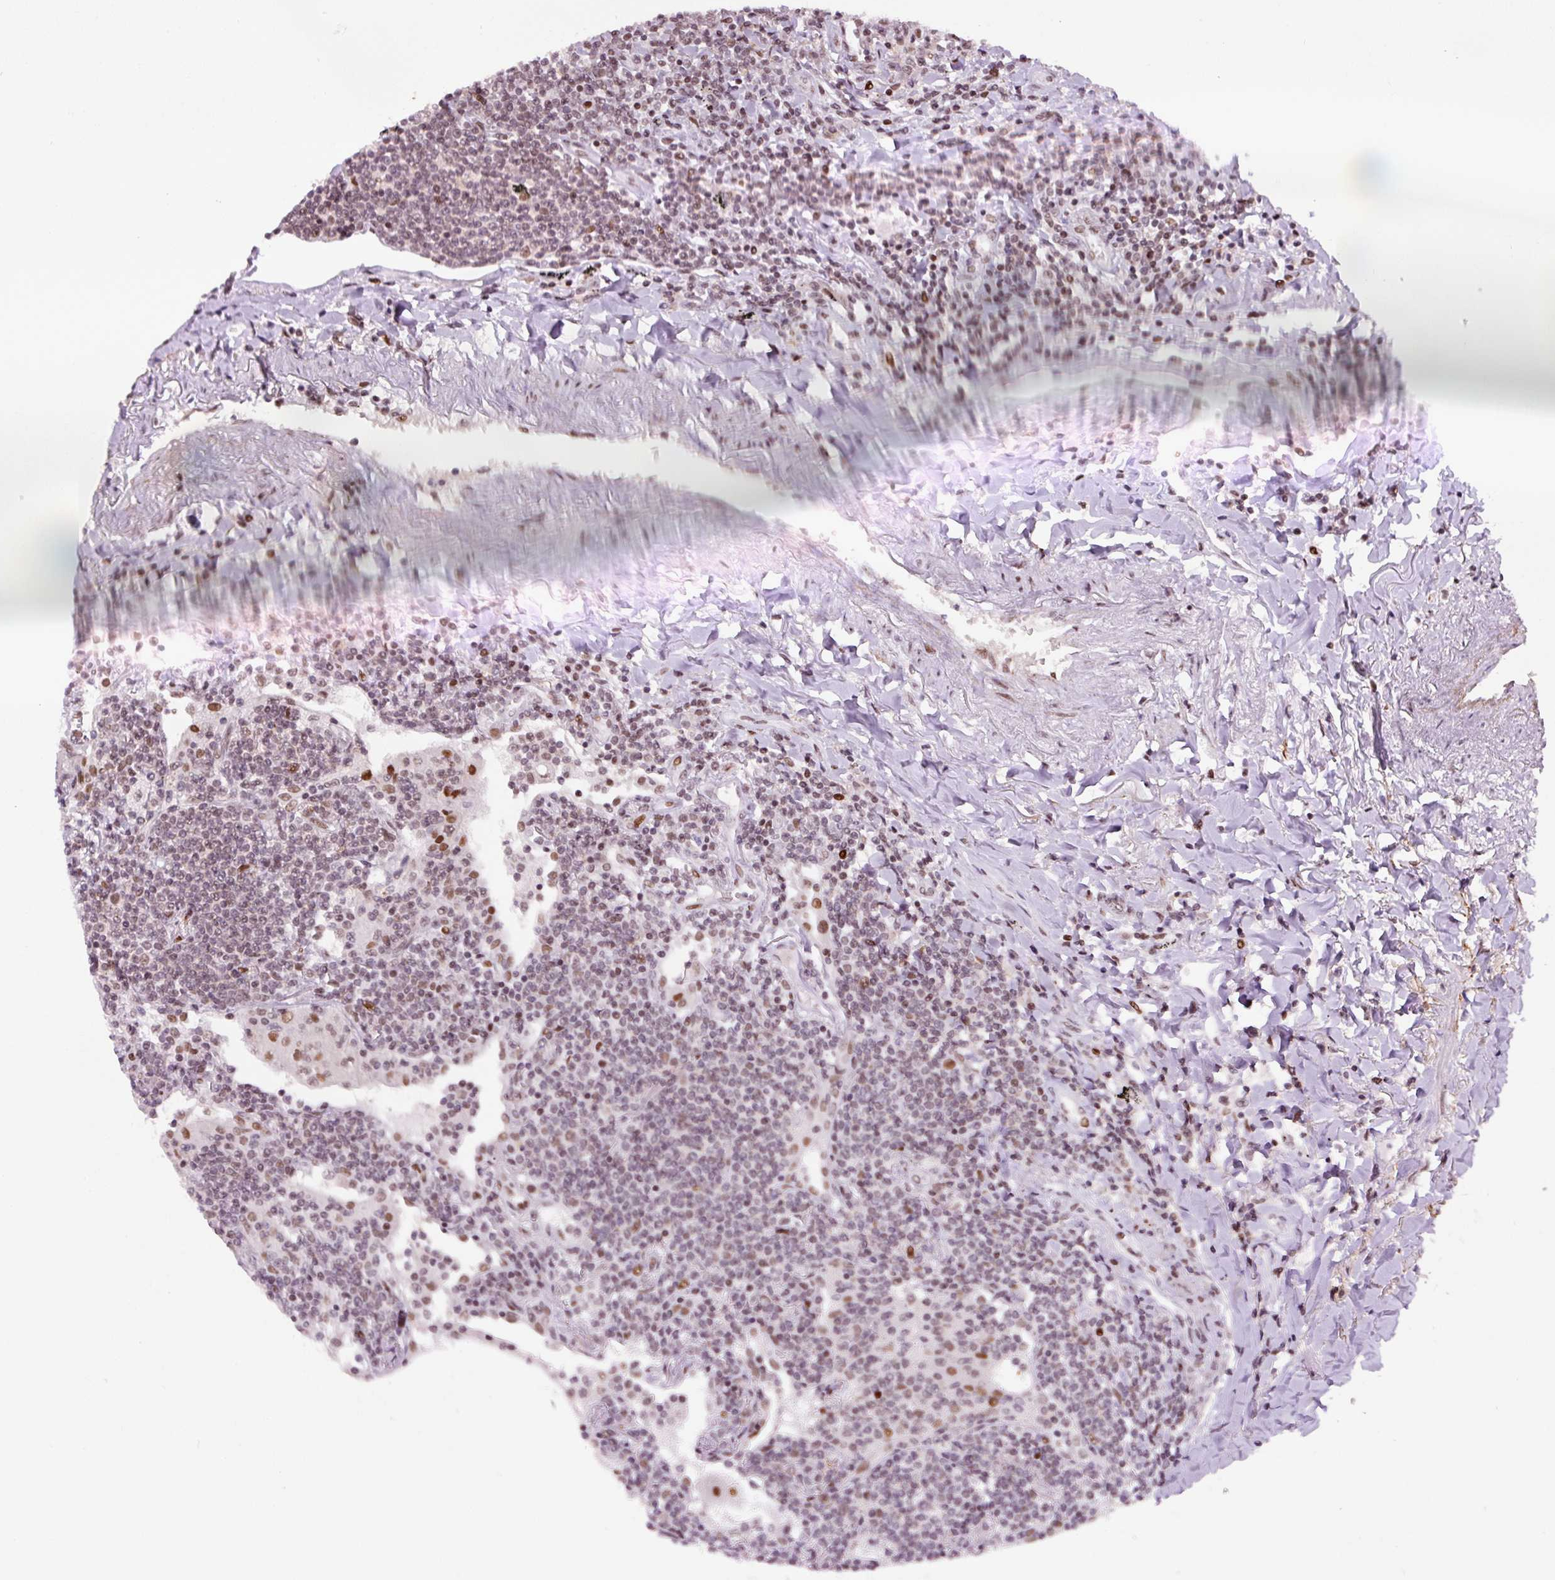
{"staining": {"intensity": "weak", "quantity": ">75%", "location": "nuclear"}, "tissue": "lymphoma", "cell_type": "Tumor cells", "image_type": "cancer", "snomed": [{"axis": "morphology", "description": "Malignant lymphoma, non-Hodgkin's type, Low grade"}, {"axis": "topography", "description": "Lung"}], "caption": "A high-resolution micrograph shows IHC staining of lymphoma, which reveals weak nuclear staining in approximately >75% of tumor cells.", "gene": "CCNL2", "patient": {"sex": "female", "age": 71}}